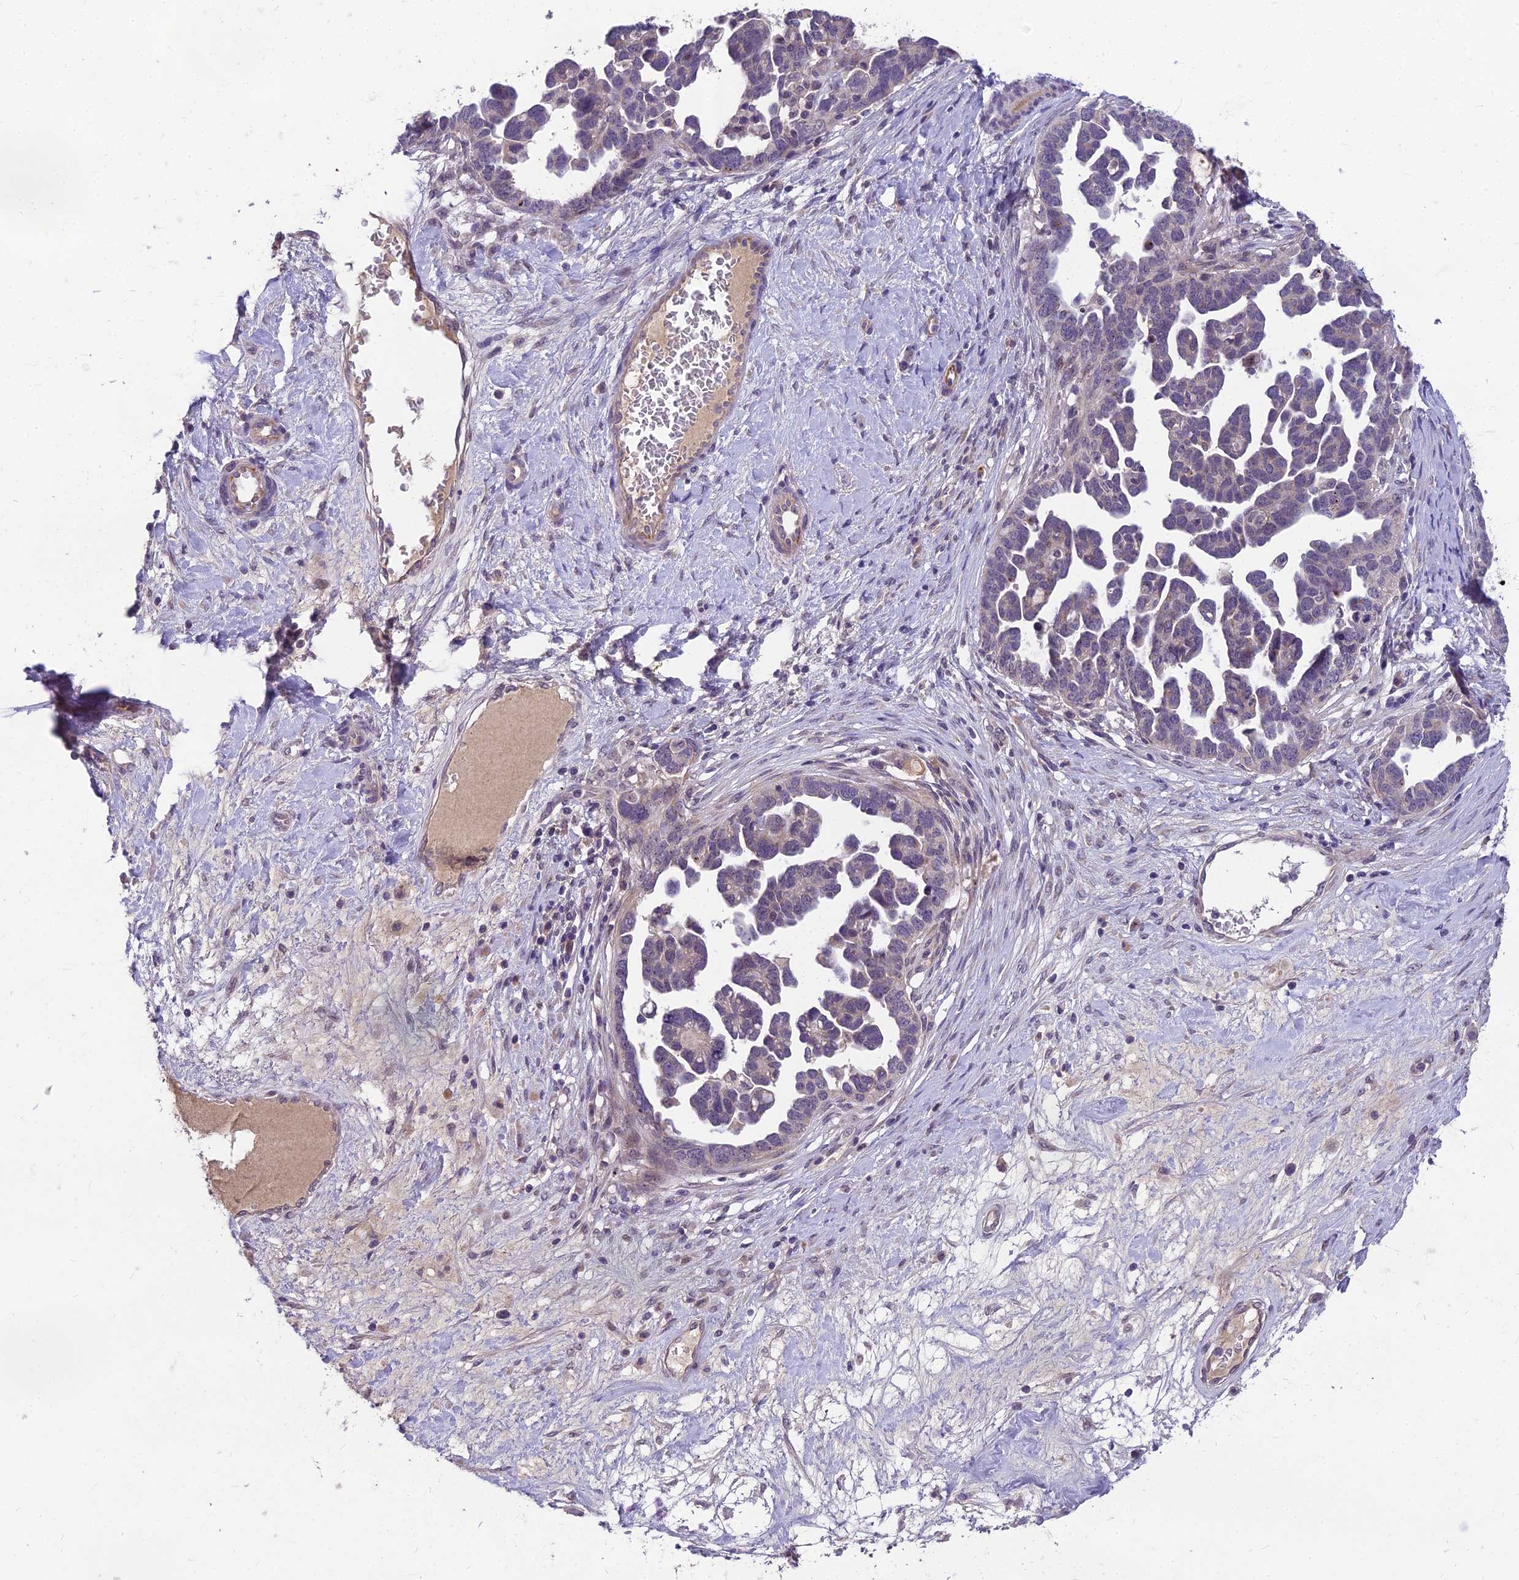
{"staining": {"intensity": "weak", "quantity": "<25%", "location": "cytoplasmic/membranous"}, "tissue": "ovarian cancer", "cell_type": "Tumor cells", "image_type": "cancer", "snomed": [{"axis": "morphology", "description": "Cystadenocarcinoma, serous, NOS"}, {"axis": "topography", "description": "Ovary"}], "caption": "There is no significant staining in tumor cells of serous cystadenocarcinoma (ovarian).", "gene": "ZNF333", "patient": {"sex": "female", "age": 54}}